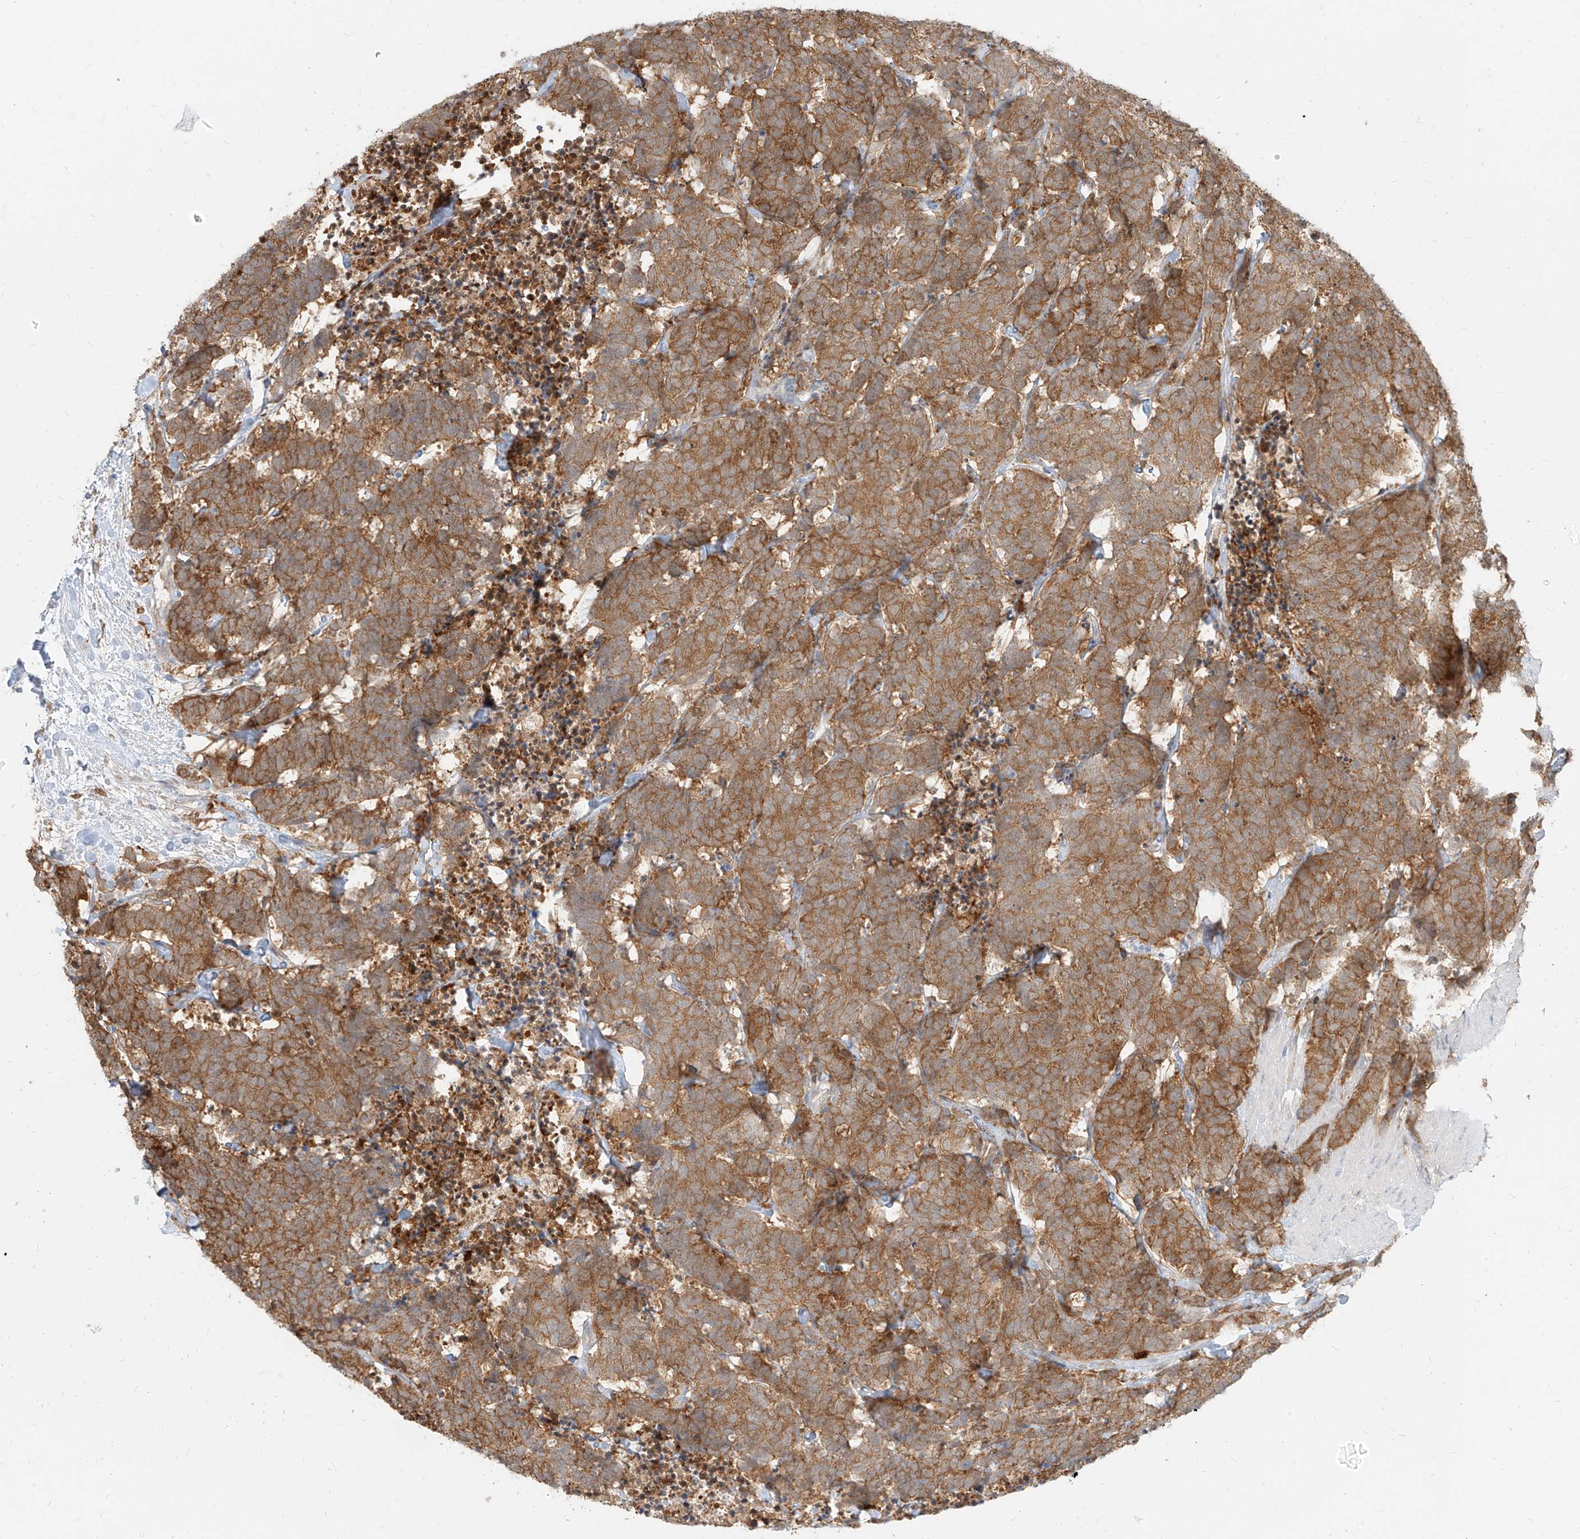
{"staining": {"intensity": "moderate", "quantity": ">75%", "location": "cytoplasmic/membranous"}, "tissue": "carcinoid", "cell_type": "Tumor cells", "image_type": "cancer", "snomed": [{"axis": "morphology", "description": "Carcinoma, NOS"}, {"axis": "morphology", "description": "Carcinoid, malignant, NOS"}, {"axis": "topography", "description": "Urinary bladder"}], "caption": "Carcinoma stained with immunohistochemistry exhibits moderate cytoplasmic/membranous positivity in approximately >75% of tumor cells. (DAB IHC, brown staining for protein, blue staining for nuclei).", "gene": "PGD", "patient": {"sex": "male", "age": 57}}